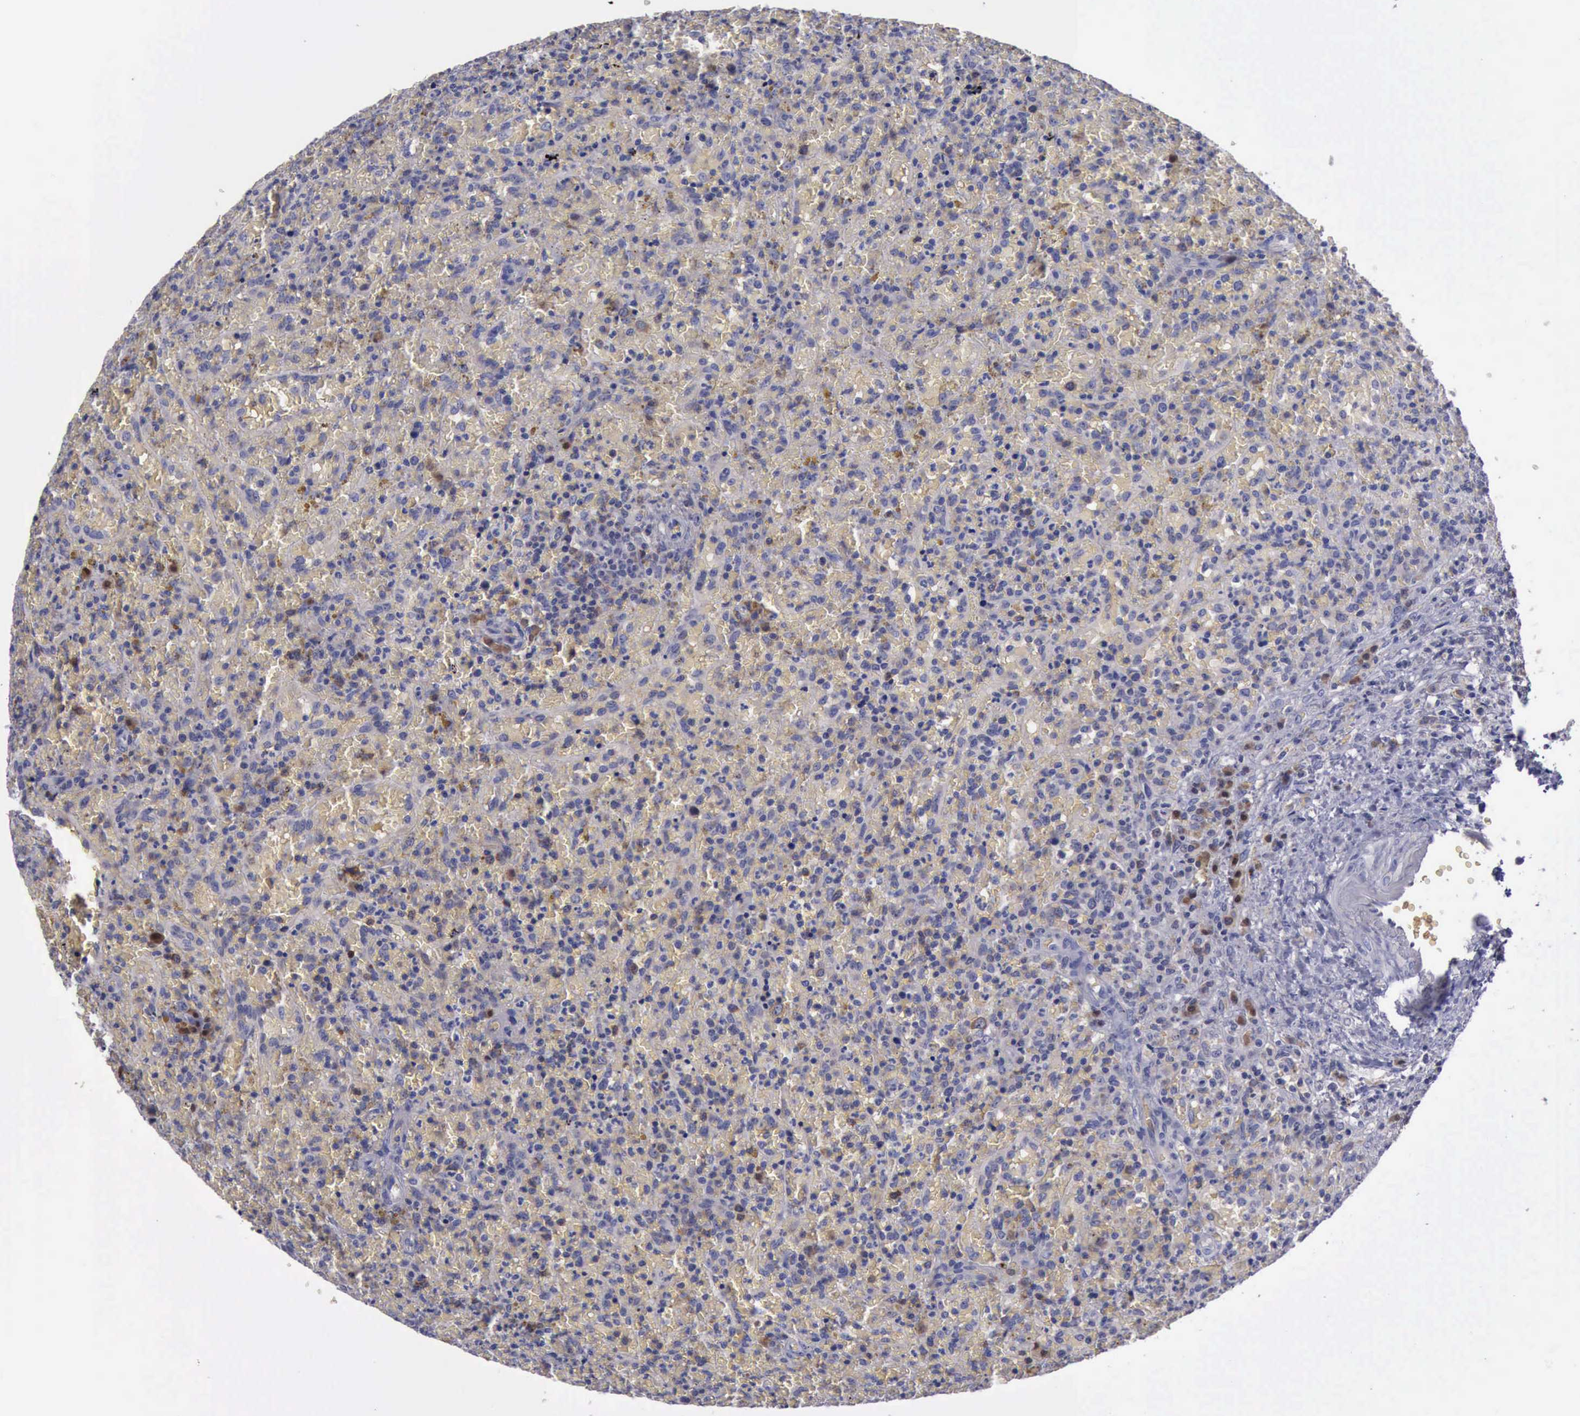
{"staining": {"intensity": "moderate", "quantity": "<25%", "location": "cytoplasmic/membranous"}, "tissue": "lymphoma", "cell_type": "Tumor cells", "image_type": "cancer", "snomed": [{"axis": "morphology", "description": "Malignant lymphoma, non-Hodgkin's type, High grade"}, {"axis": "topography", "description": "Spleen"}, {"axis": "topography", "description": "Lymph node"}], "caption": "Malignant lymphoma, non-Hodgkin's type (high-grade) stained with immunohistochemistry (IHC) shows moderate cytoplasmic/membranous positivity in about <25% of tumor cells. Using DAB (brown) and hematoxylin (blue) stains, captured at high magnification using brightfield microscopy.", "gene": "CEP128", "patient": {"sex": "female", "age": 70}}